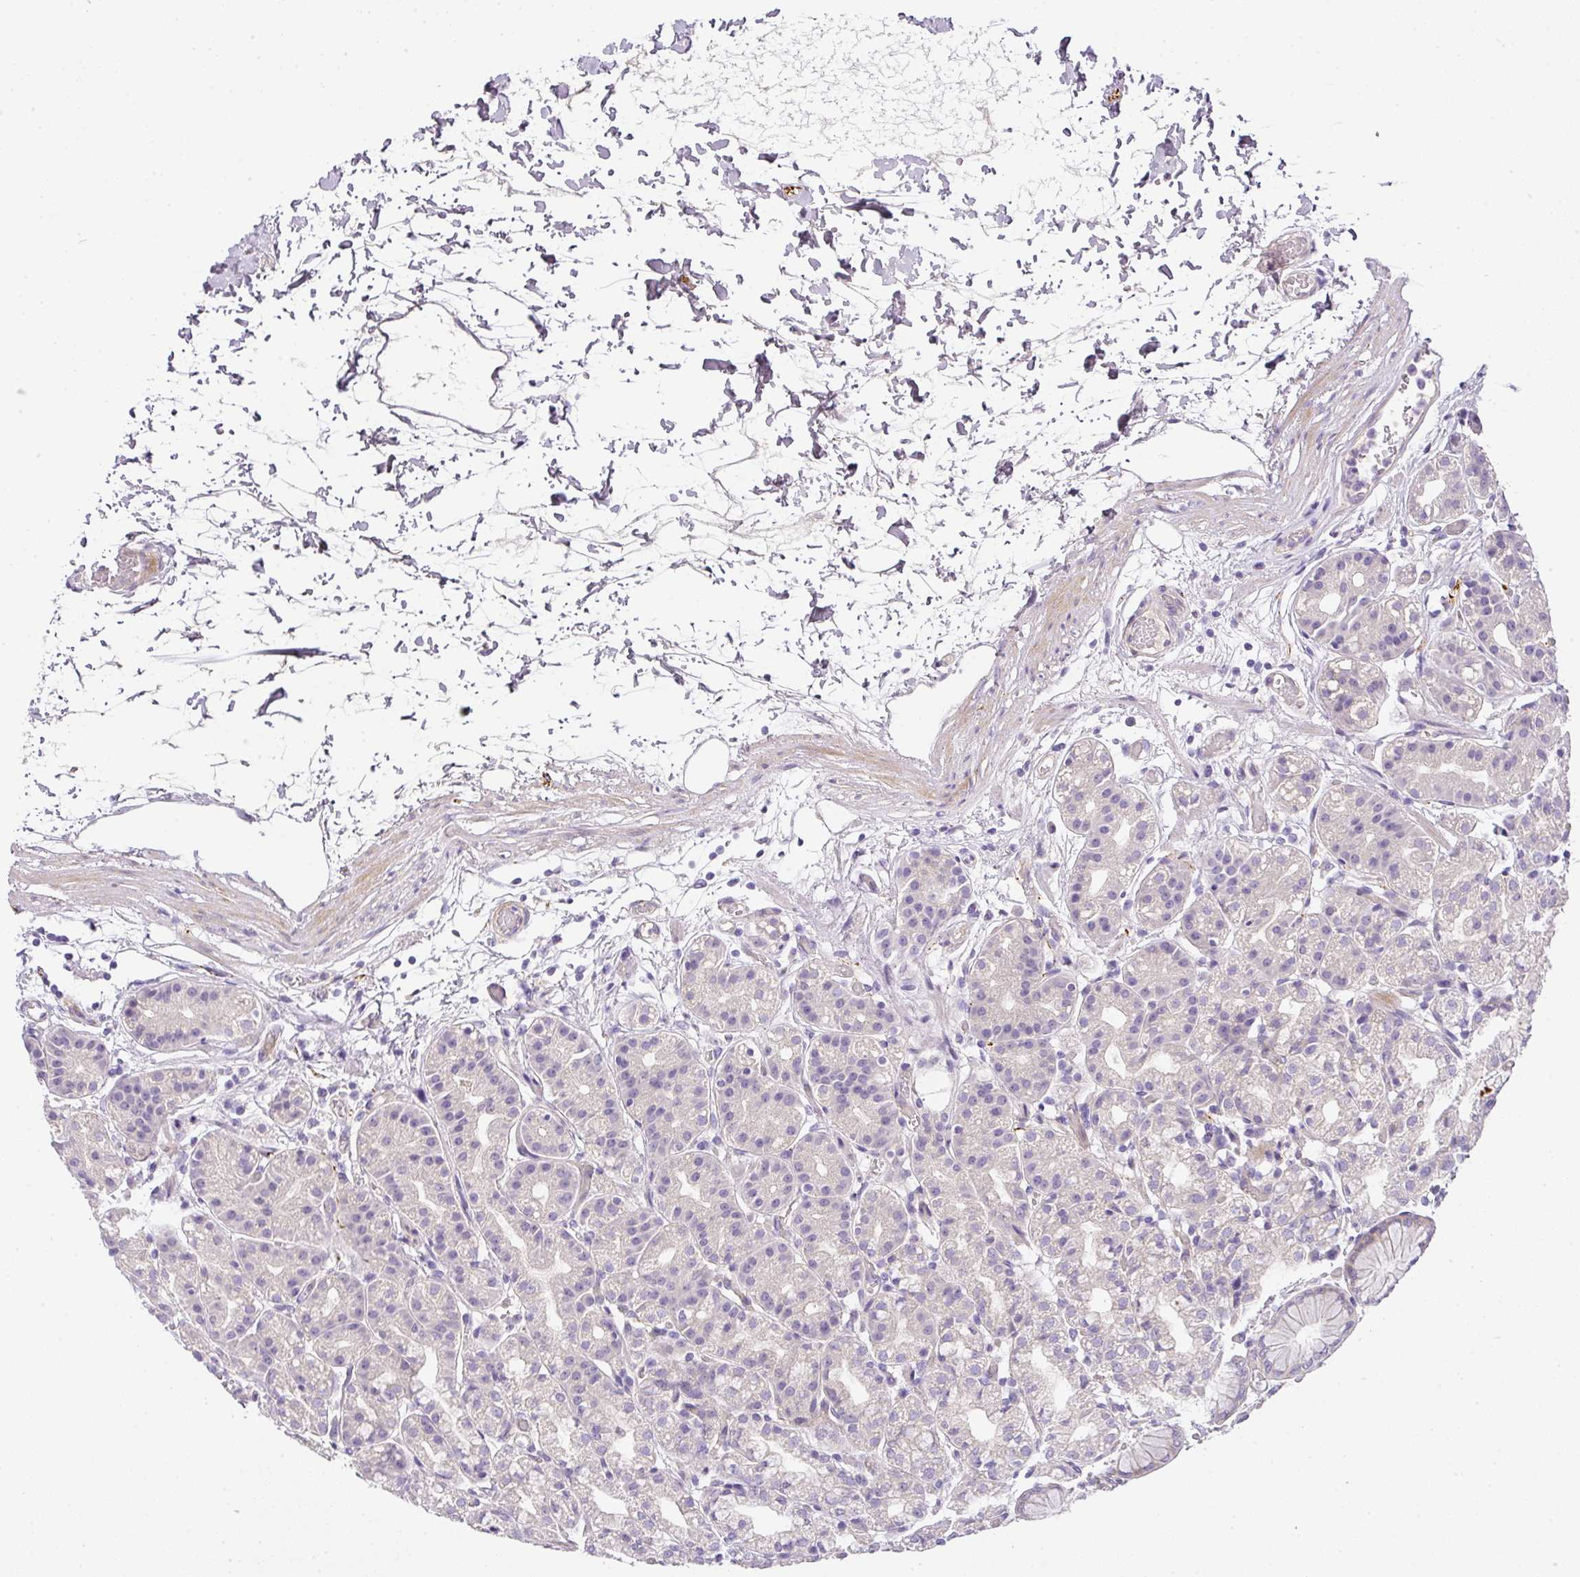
{"staining": {"intensity": "negative", "quantity": "none", "location": "none"}, "tissue": "stomach", "cell_type": "Glandular cells", "image_type": "normal", "snomed": [{"axis": "morphology", "description": "Normal tissue, NOS"}, {"axis": "topography", "description": "Stomach"}], "caption": "There is no significant expression in glandular cells of stomach.", "gene": "RAX2", "patient": {"sex": "female", "age": 57}}